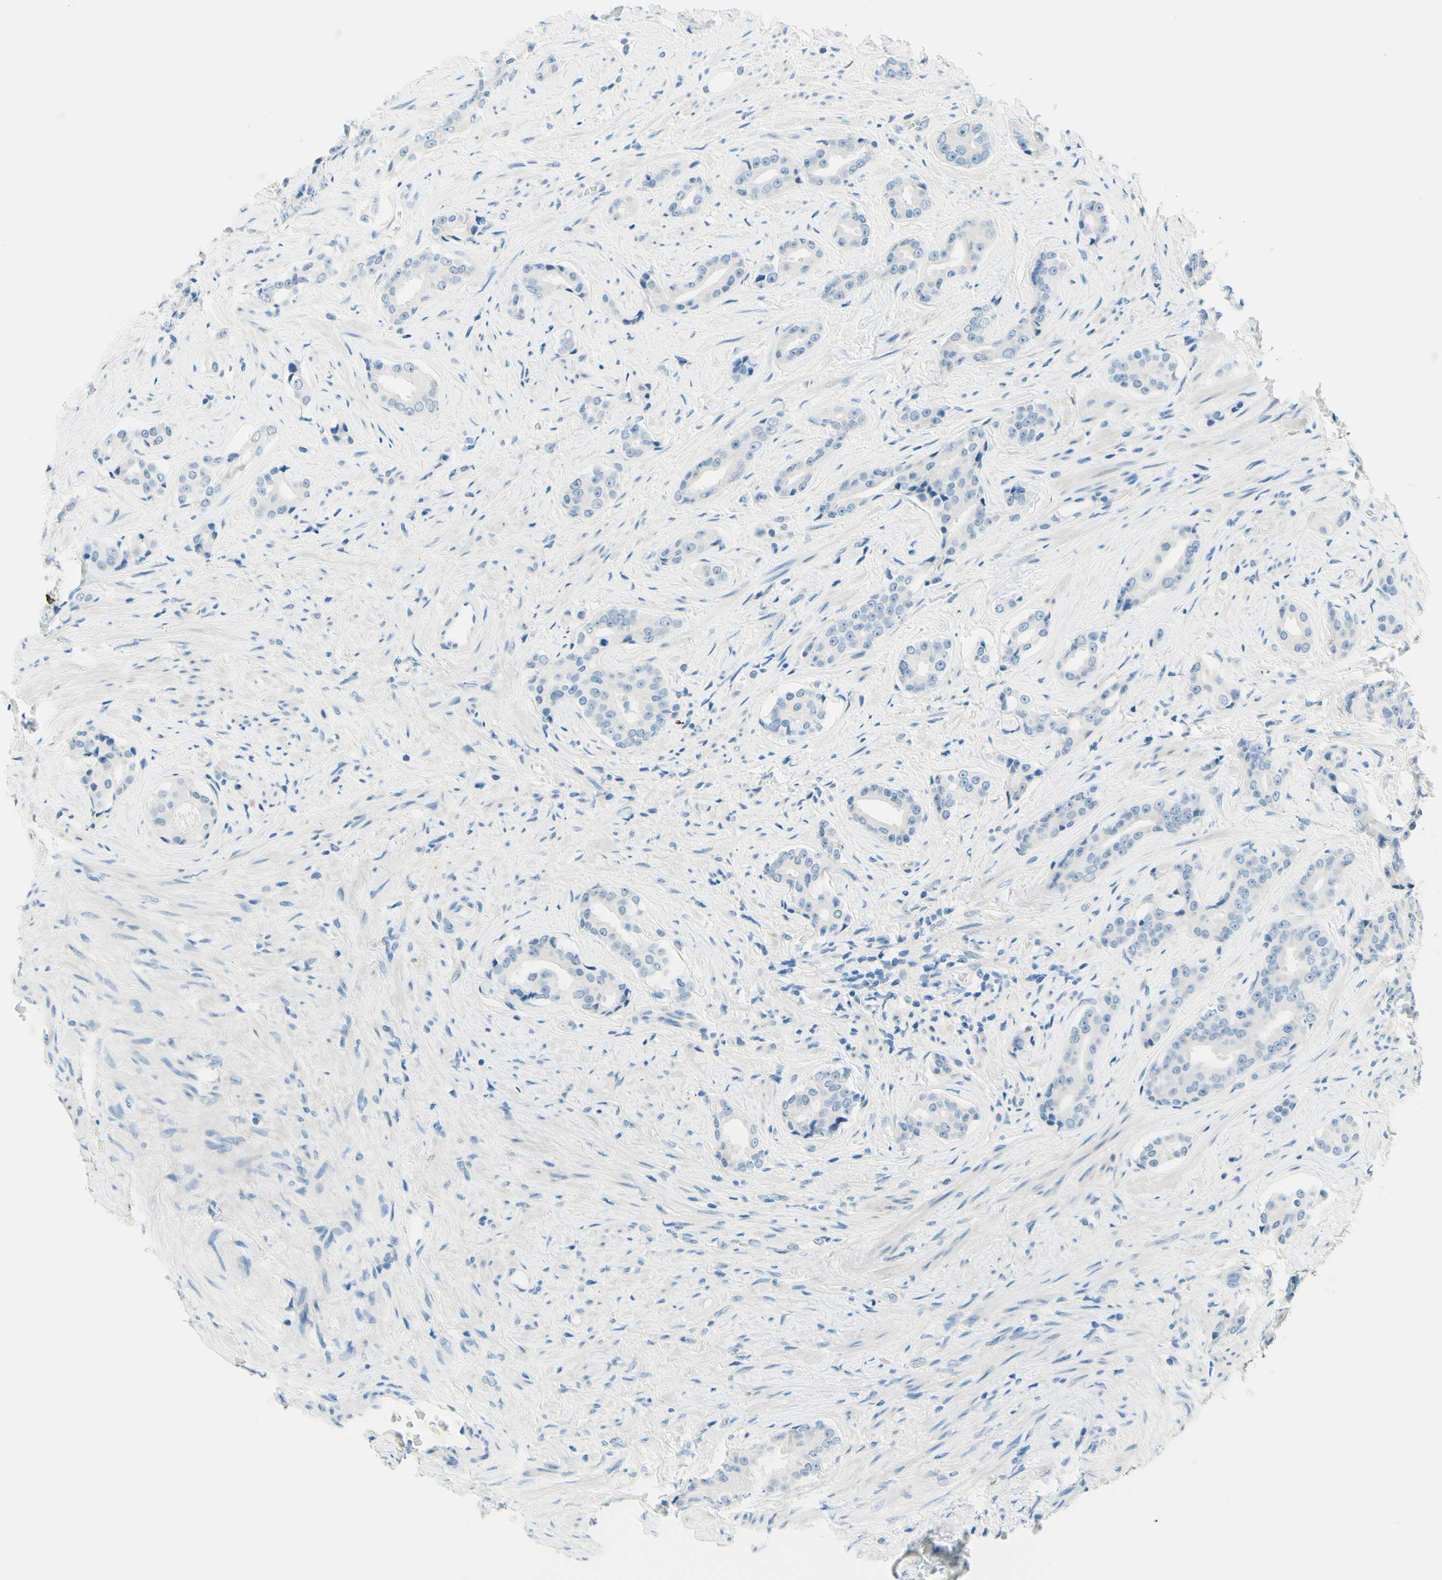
{"staining": {"intensity": "negative", "quantity": "none", "location": "none"}, "tissue": "prostate cancer", "cell_type": "Tumor cells", "image_type": "cancer", "snomed": [{"axis": "morphology", "description": "Adenocarcinoma, High grade"}, {"axis": "topography", "description": "Prostate"}], "caption": "Immunohistochemistry histopathology image of high-grade adenocarcinoma (prostate) stained for a protein (brown), which exhibits no staining in tumor cells.", "gene": "PASD1", "patient": {"sex": "male", "age": 71}}